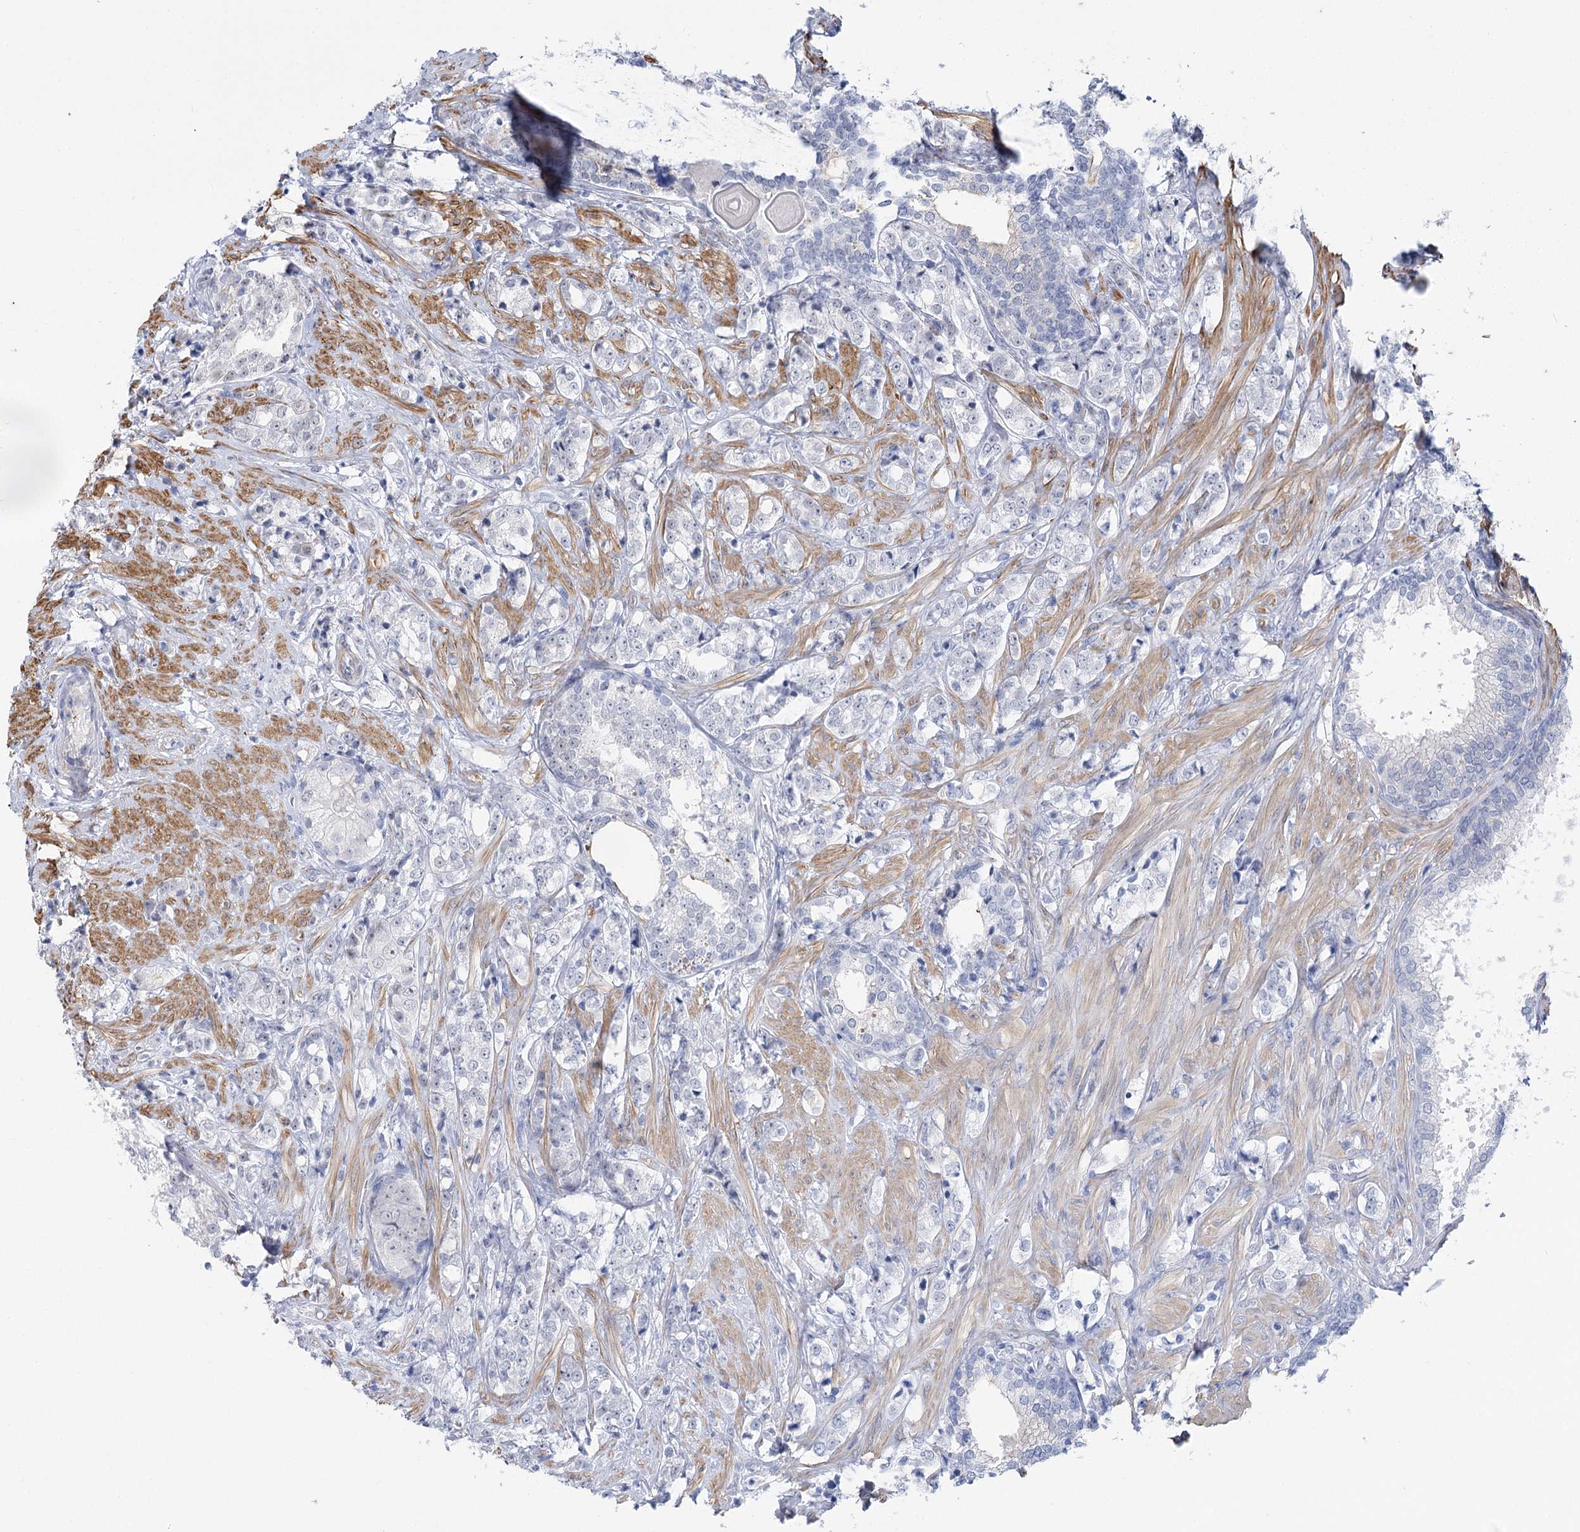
{"staining": {"intensity": "negative", "quantity": "none", "location": "none"}, "tissue": "prostate cancer", "cell_type": "Tumor cells", "image_type": "cancer", "snomed": [{"axis": "morphology", "description": "Adenocarcinoma, High grade"}, {"axis": "topography", "description": "Prostate"}], "caption": "Human adenocarcinoma (high-grade) (prostate) stained for a protein using IHC shows no positivity in tumor cells.", "gene": "AGXT2", "patient": {"sex": "male", "age": 69}}